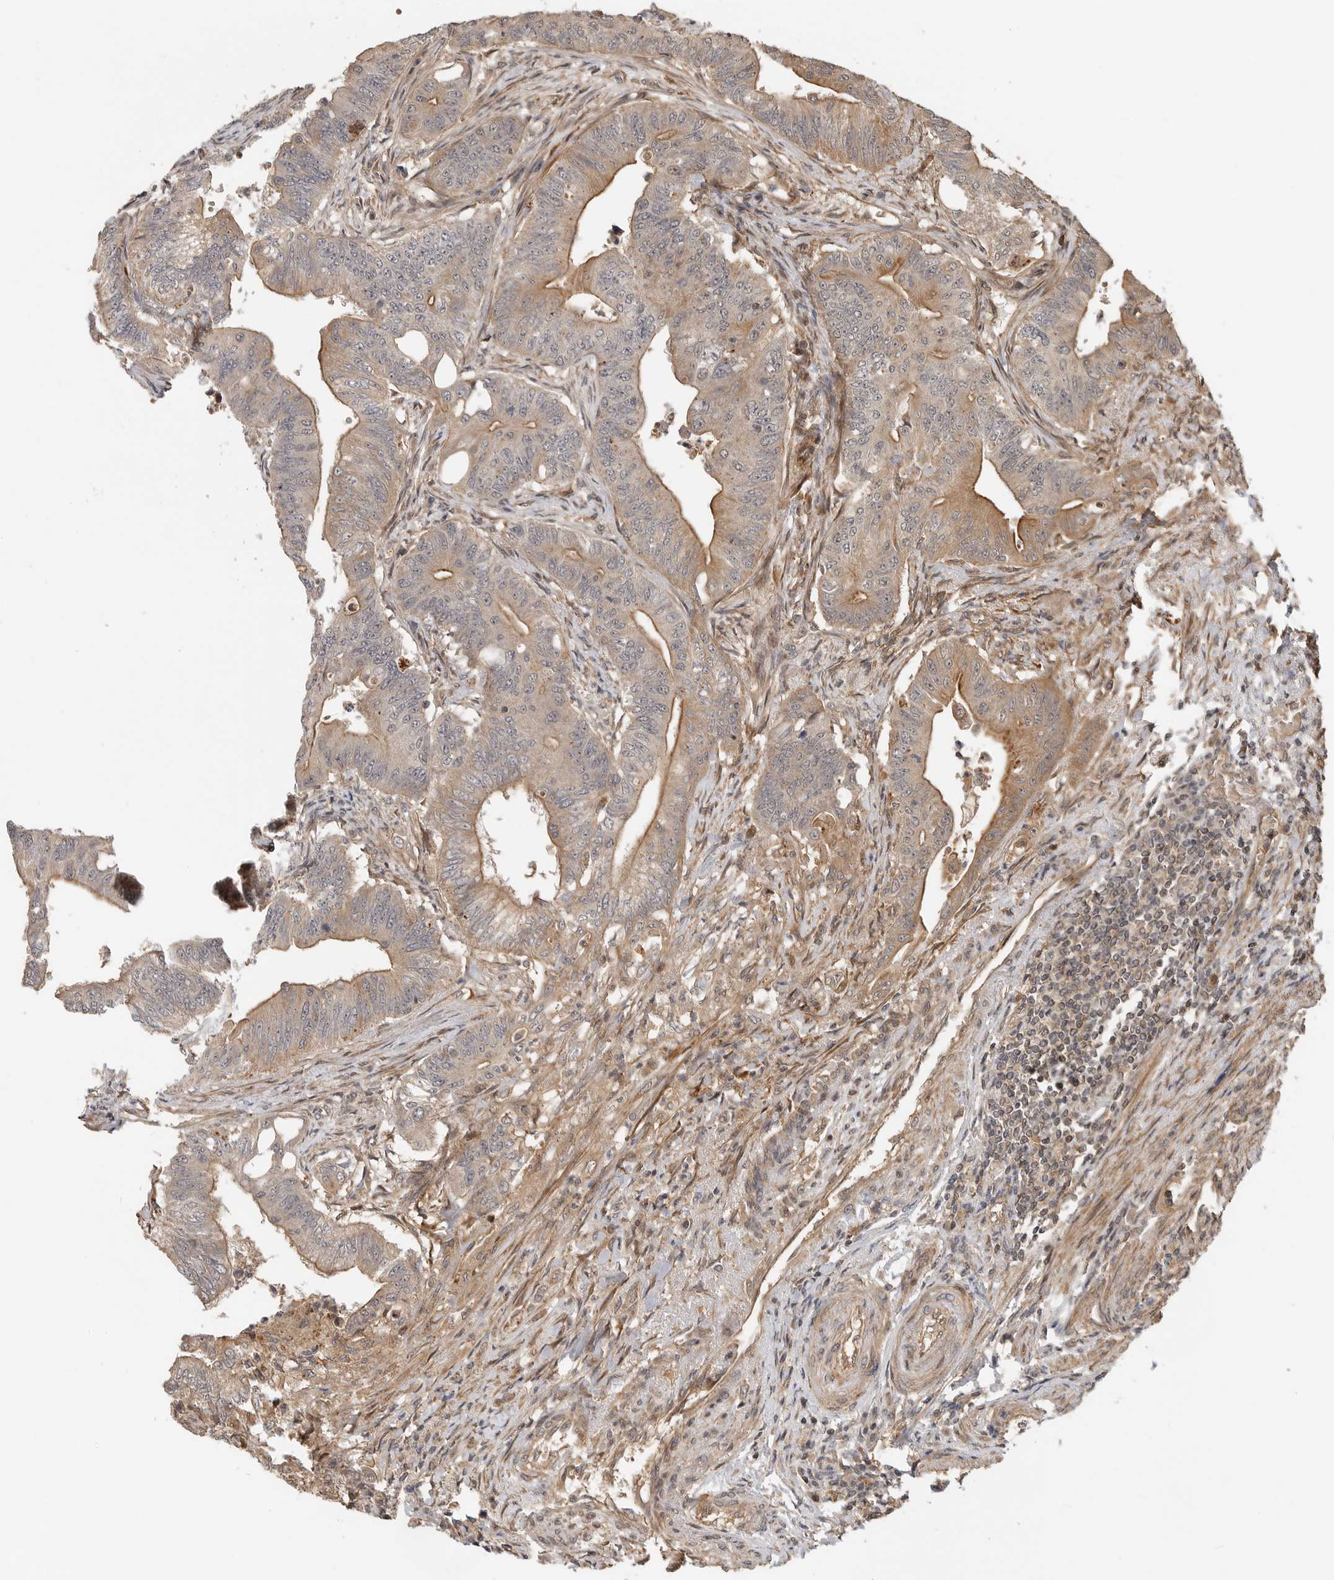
{"staining": {"intensity": "moderate", "quantity": ">75%", "location": "cytoplasmic/membranous"}, "tissue": "colorectal cancer", "cell_type": "Tumor cells", "image_type": "cancer", "snomed": [{"axis": "morphology", "description": "Adenoma, NOS"}, {"axis": "morphology", "description": "Adenocarcinoma, NOS"}, {"axis": "topography", "description": "Colon"}], "caption": "Immunohistochemical staining of colorectal cancer (adenocarcinoma) demonstrates medium levels of moderate cytoplasmic/membranous protein staining in approximately >75% of tumor cells.", "gene": "ADPRS", "patient": {"sex": "male", "age": 79}}